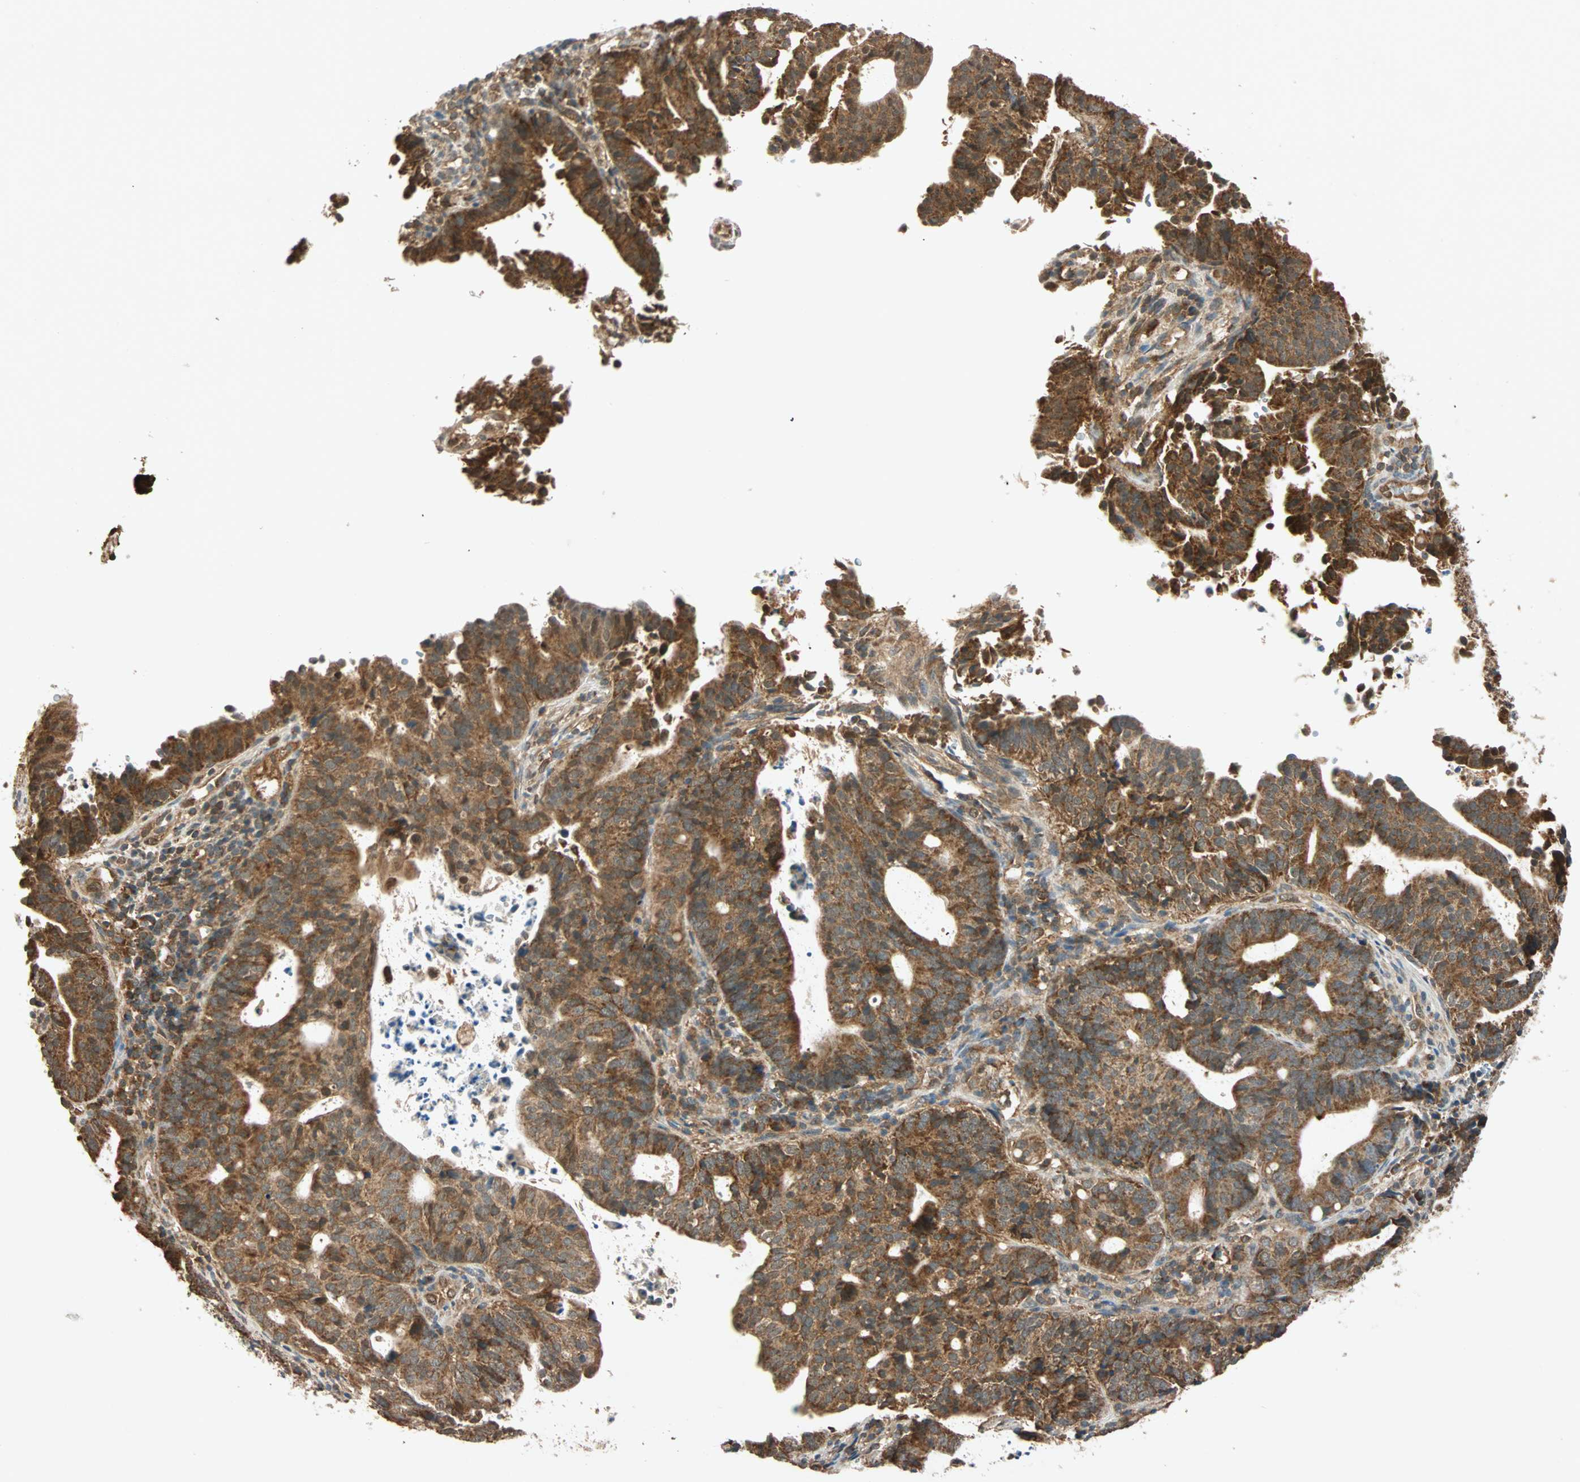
{"staining": {"intensity": "strong", "quantity": ">75%", "location": "cytoplasmic/membranous"}, "tissue": "endometrial cancer", "cell_type": "Tumor cells", "image_type": "cancer", "snomed": [{"axis": "morphology", "description": "Adenocarcinoma, NOS"}, {"axis": "topography", "description": "Uterus"}], "caption": "Adenocarcinoma (endometrial) stained with immunohistochemistry (IHC) demonstrates strong cytoplasmic/membranous expression in approximately >75% of tumor cells.", "gene": "MAPK1", "patient": {"sex": "female", "age": 83}}